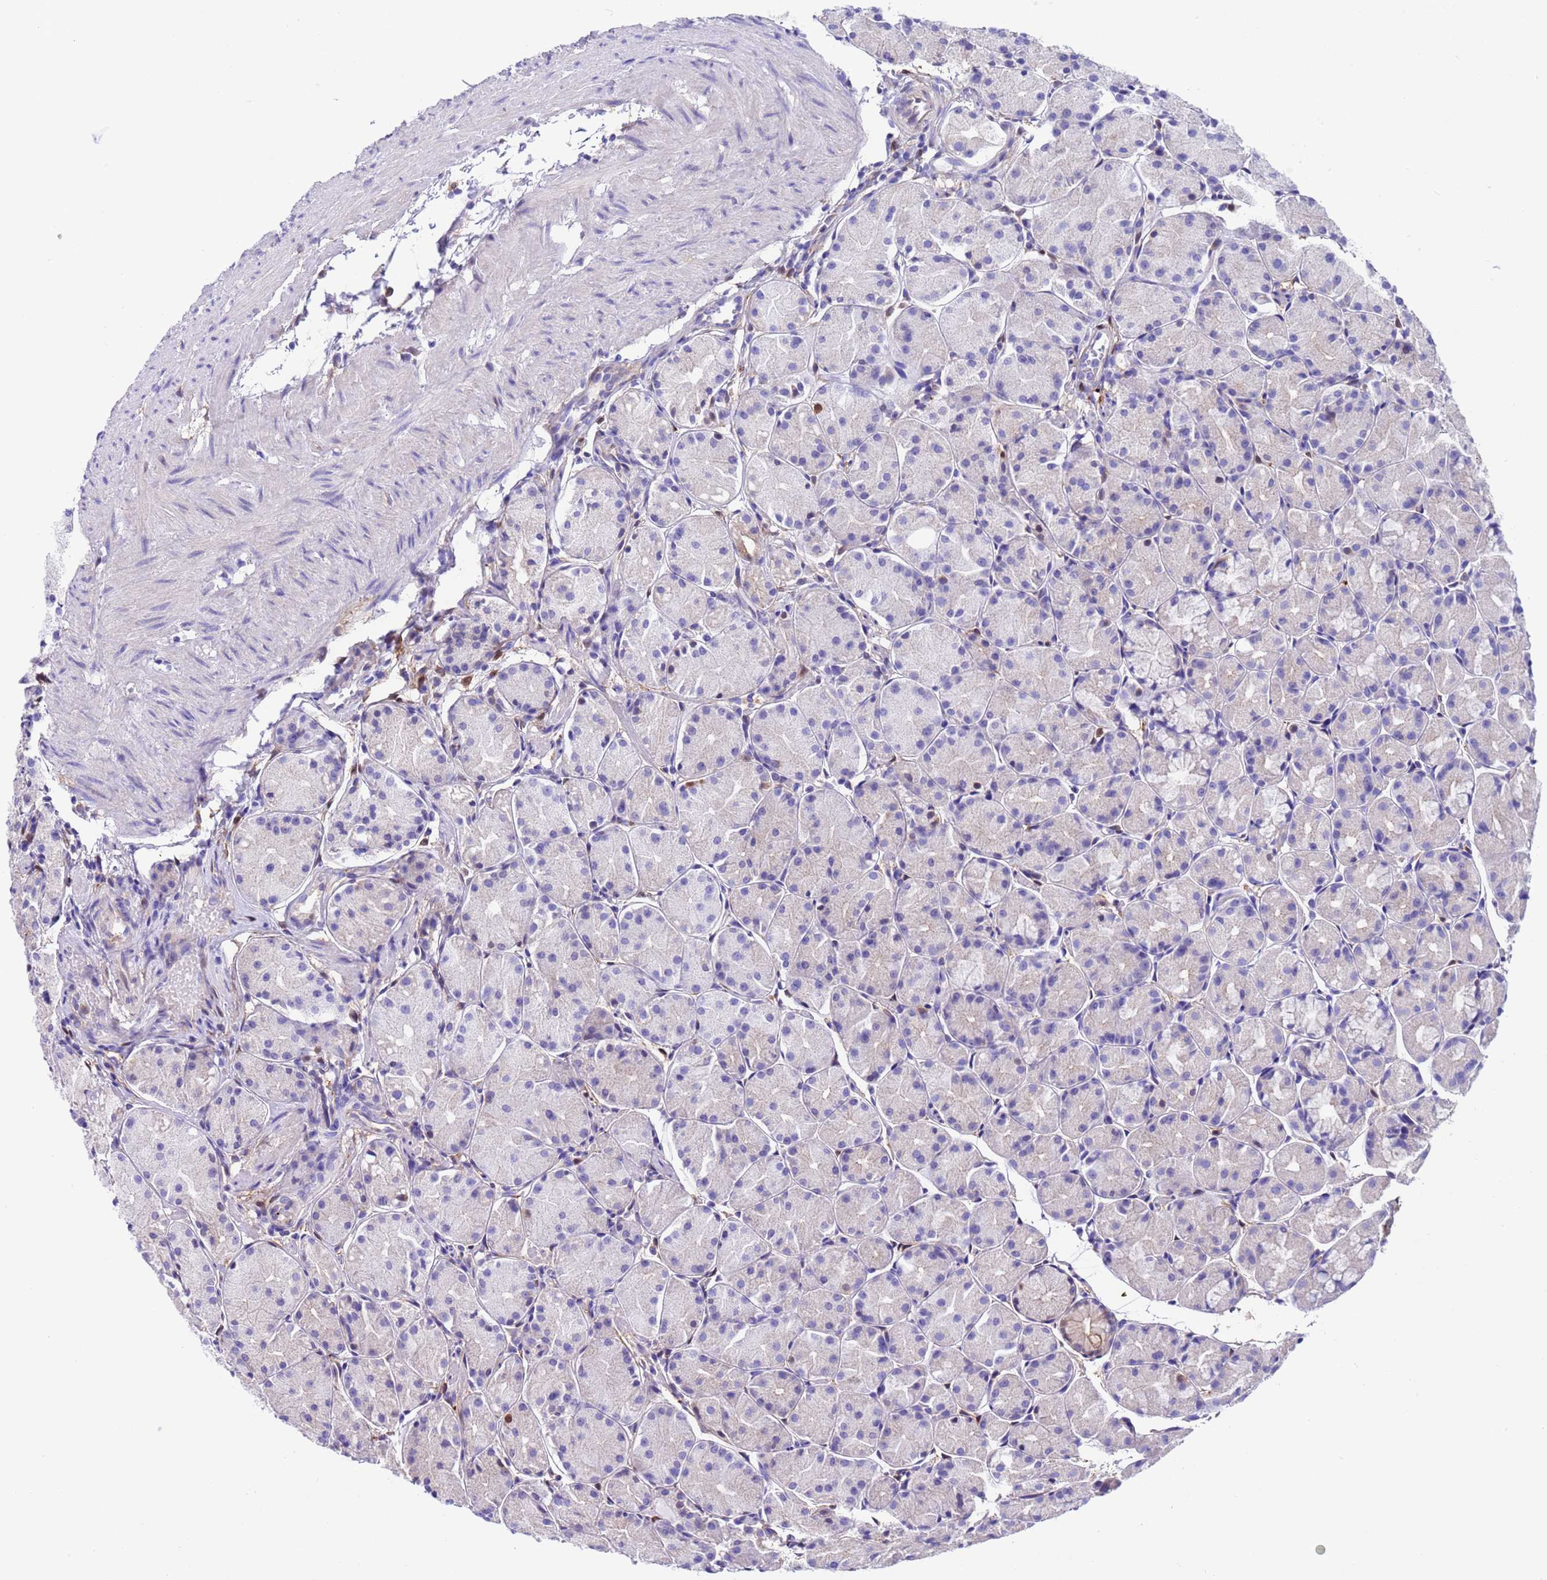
{"staining": {"intensity": "moderate", "quantity": "<25%", "location": "cytoplasmic/membranous"}, "tissue": "stomach", "cell_type": "Glandular cells", "image_type": "normal", "snomed": [{"axis": "morphology", "description": "Normal tissue, NOS"}, {"axis": "topography", "description": "Stomach, upper"}], "caption": "An immunohistochemistry histopathology image of benign tissue is shown. Protein staining in brown labels moderate cytoplasmic/membranous positivity in stomach within glandular cells. Immunohistochemistry (ihc) stains the protein in brown and the nuclei are stained blue.", "gene": "C6orf47", "patient": {"sex": "male", "age": 47}}